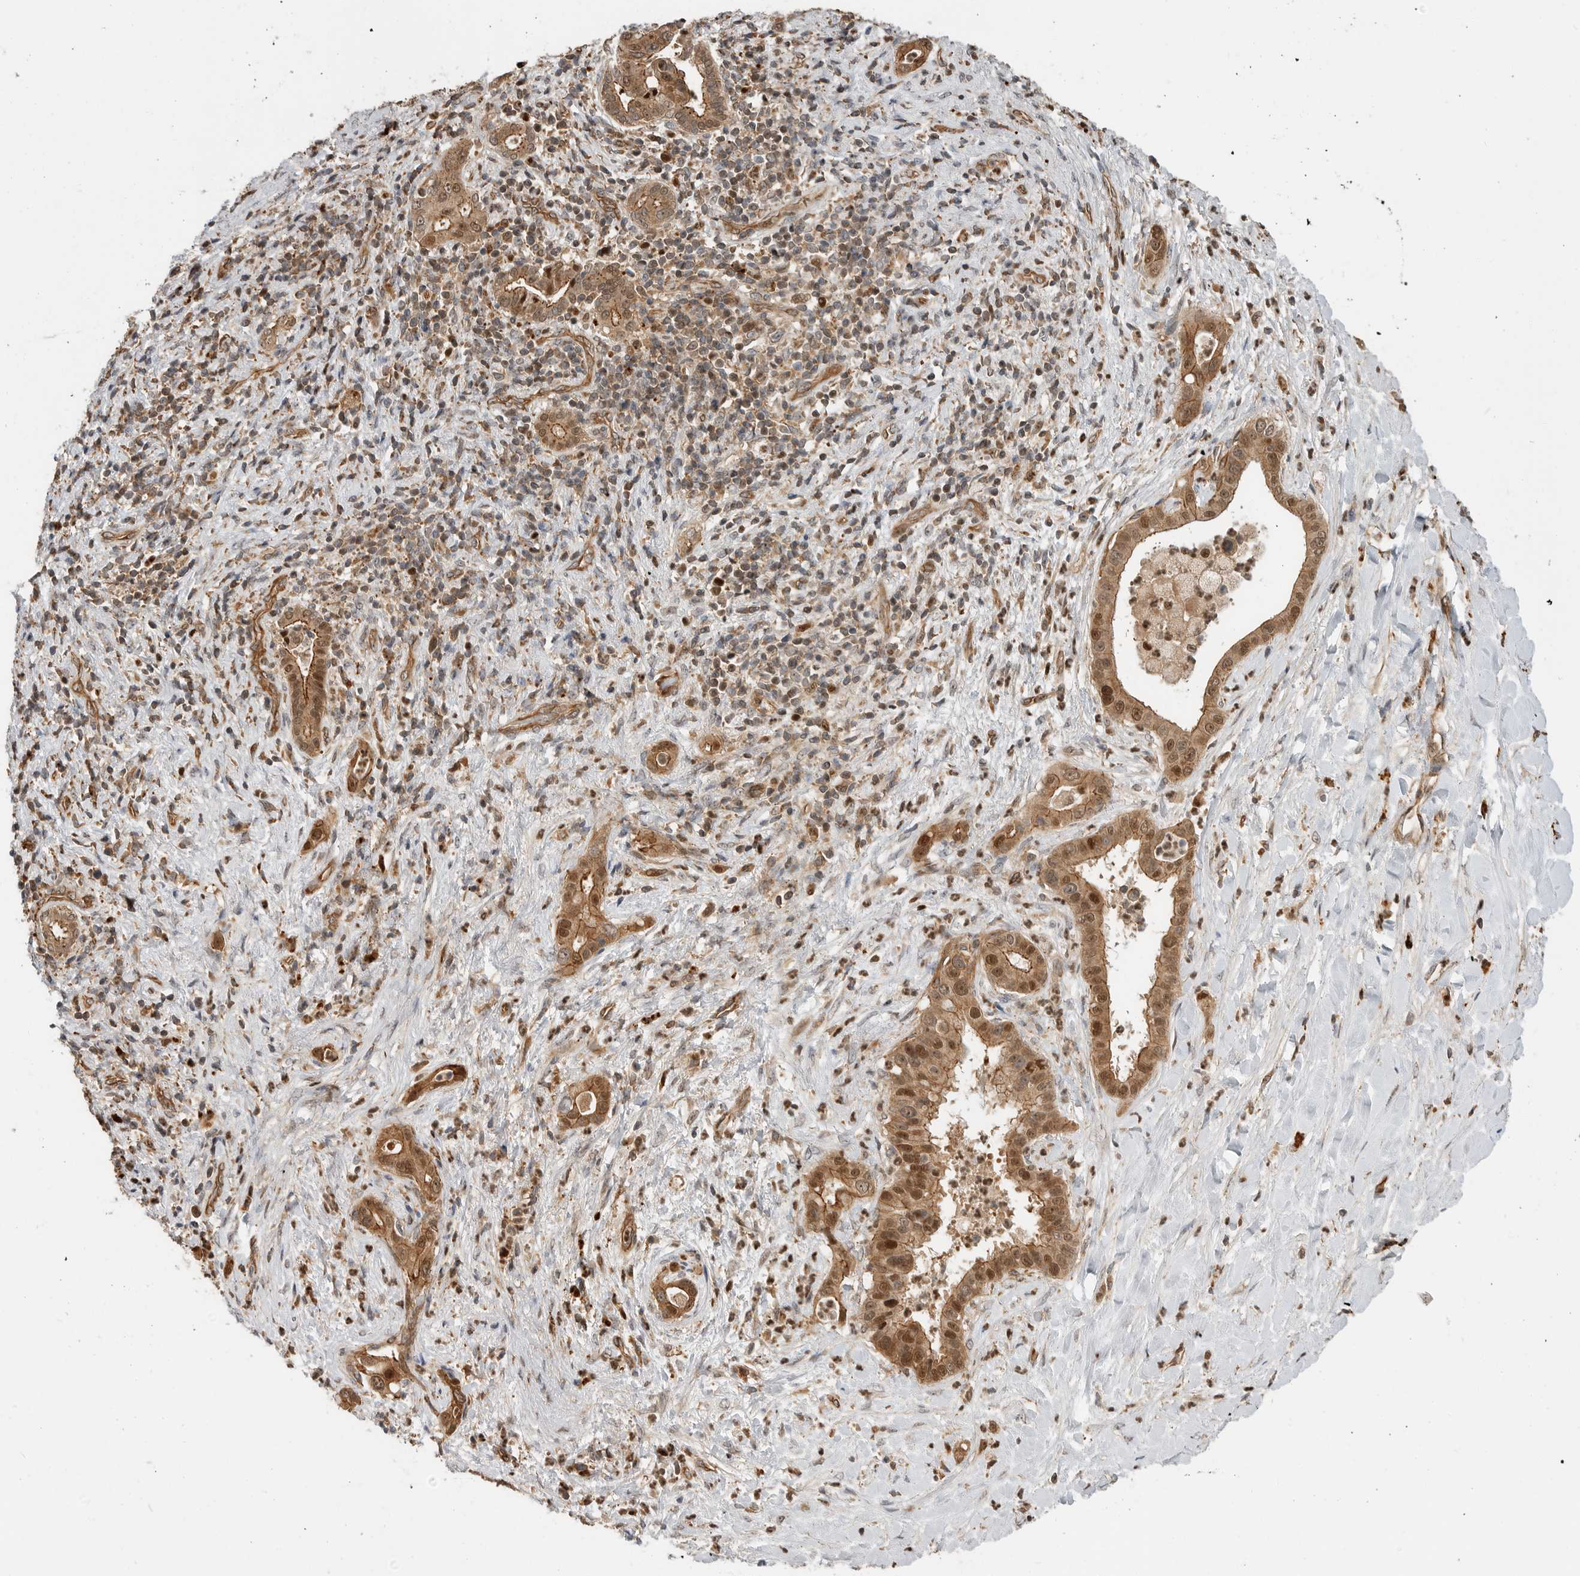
{"staining": {"intensity": "moderate", "quantity": ">75%", "location": "cytoplasmic/membranous,nuclear"}, "tissue": "liver cancer", "cell_type": "Tumor cells", "image_type": "cancer", "snomed": [{"axis": "morphology", "description": "Cholangiocarcinoma"}, {"axis": "topography", "description": "Liver"}], "caption": "A histopathology image showing moderate cytoplasmic/membranous and nuclear expression in approximately >75% of tumor cells in liver cancer, as visualized by brown immunohistochemical staining.", "gene": "STRAP", "patient": {"sex": "female", "age": 54}}